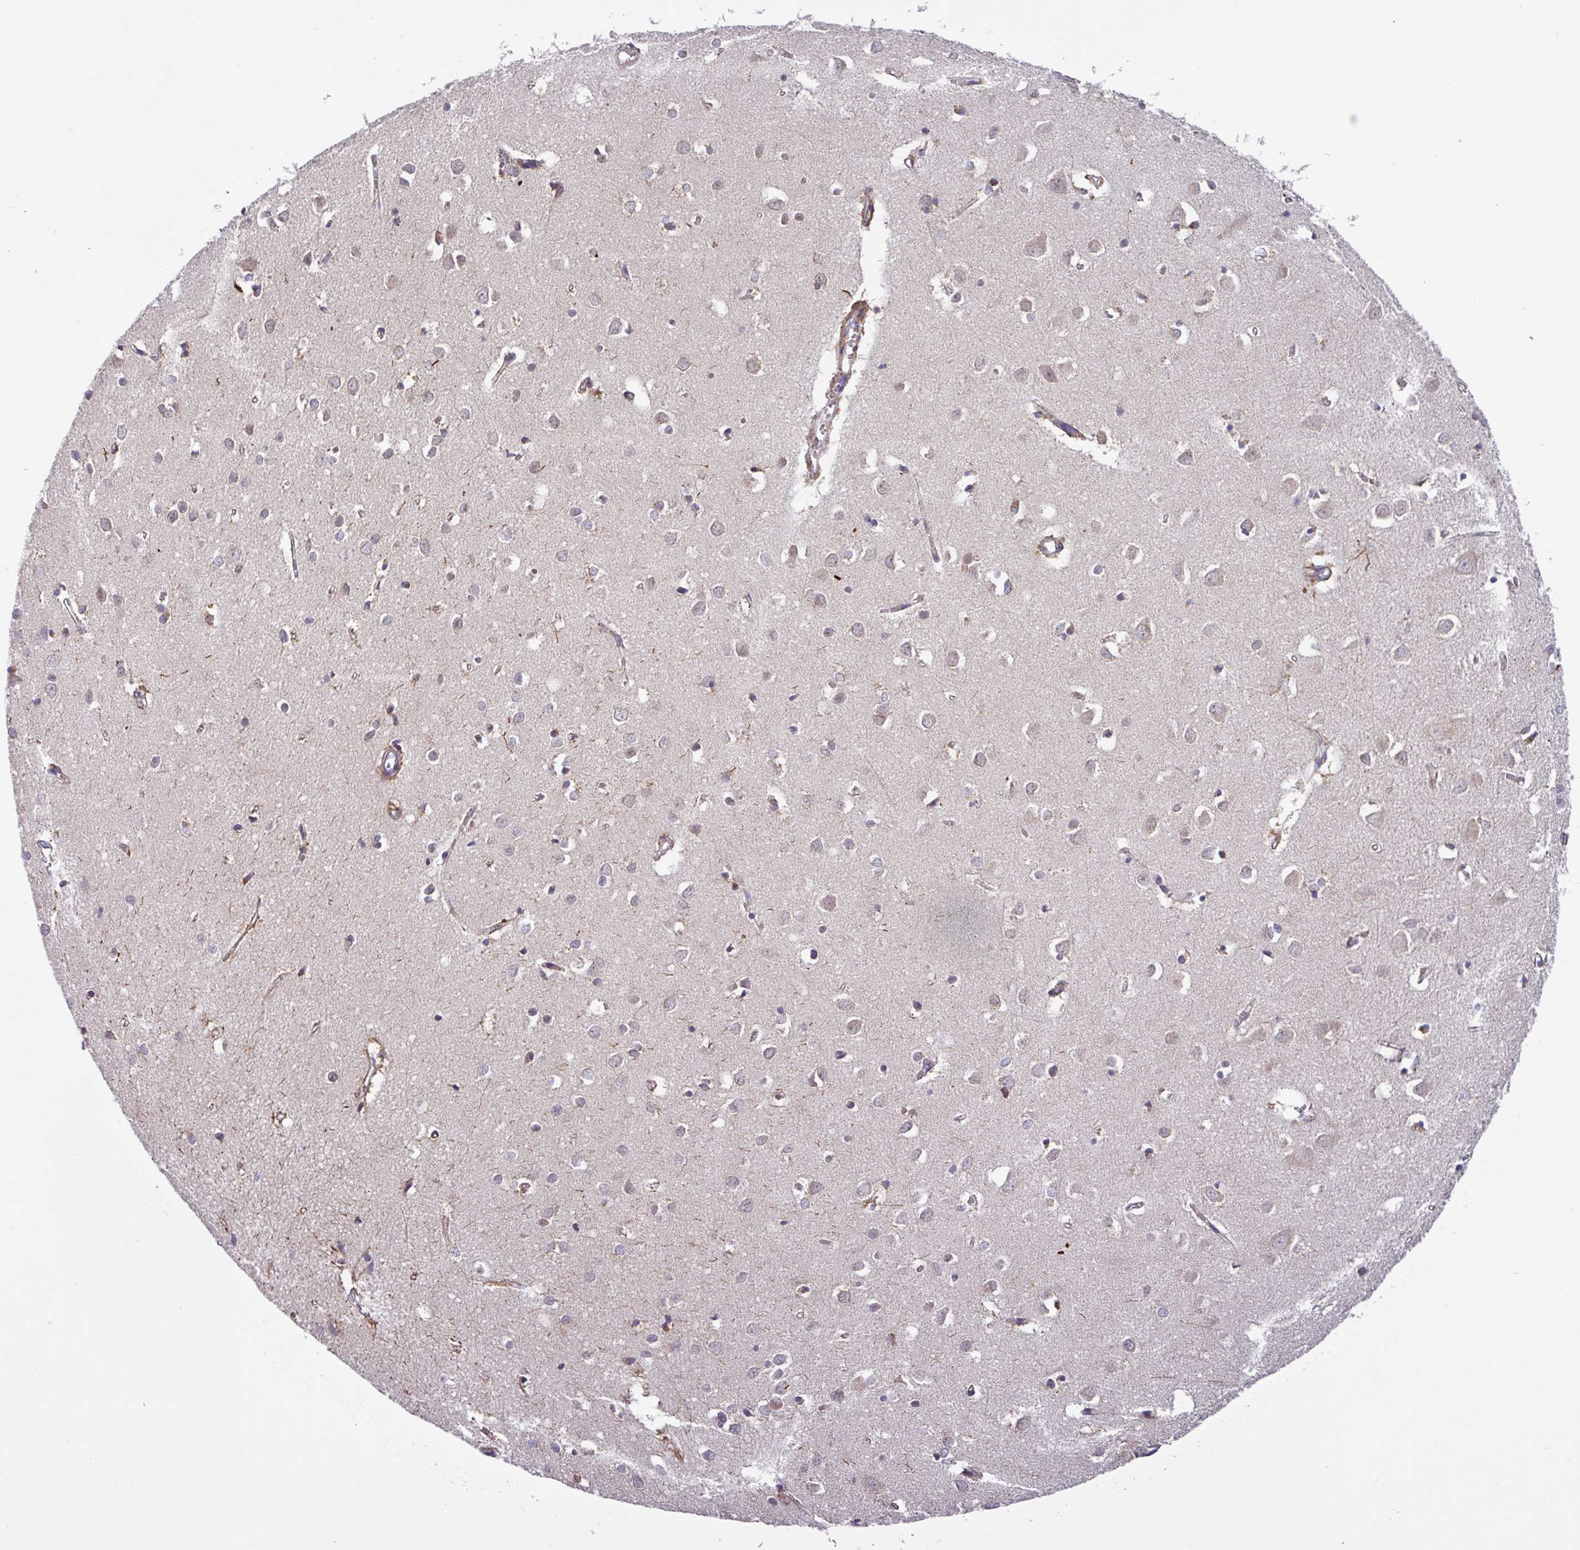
{"staining": {"intensity": "moderate", "quantity": ">75%", "location": "cytoplasmic/membranous"}, "tissue": "cerebral cortex", "cell_type": "Endothelial cells", "image_type": "normal", "snomed": [{"axis": "morphology", "description": "Normal tissue, NOS"}, {"axis": "topography", "description": "Cerebral cortex"}], "caption": "Benign cerebral cortex was stained to show a protein in brown. There is medium levels of moderate cytoplasmic/membranous staining in about >75% of endothelial cells. The staining was performed using DAB (3,3'-diaminobenzidine) to visualize the protein expression in brown, while the nuclei were stained in blue with hematoxylin (Magnification: 20x).", "gene": "AKIRIN1", "patient": {"sex": "female", "age": 64}}